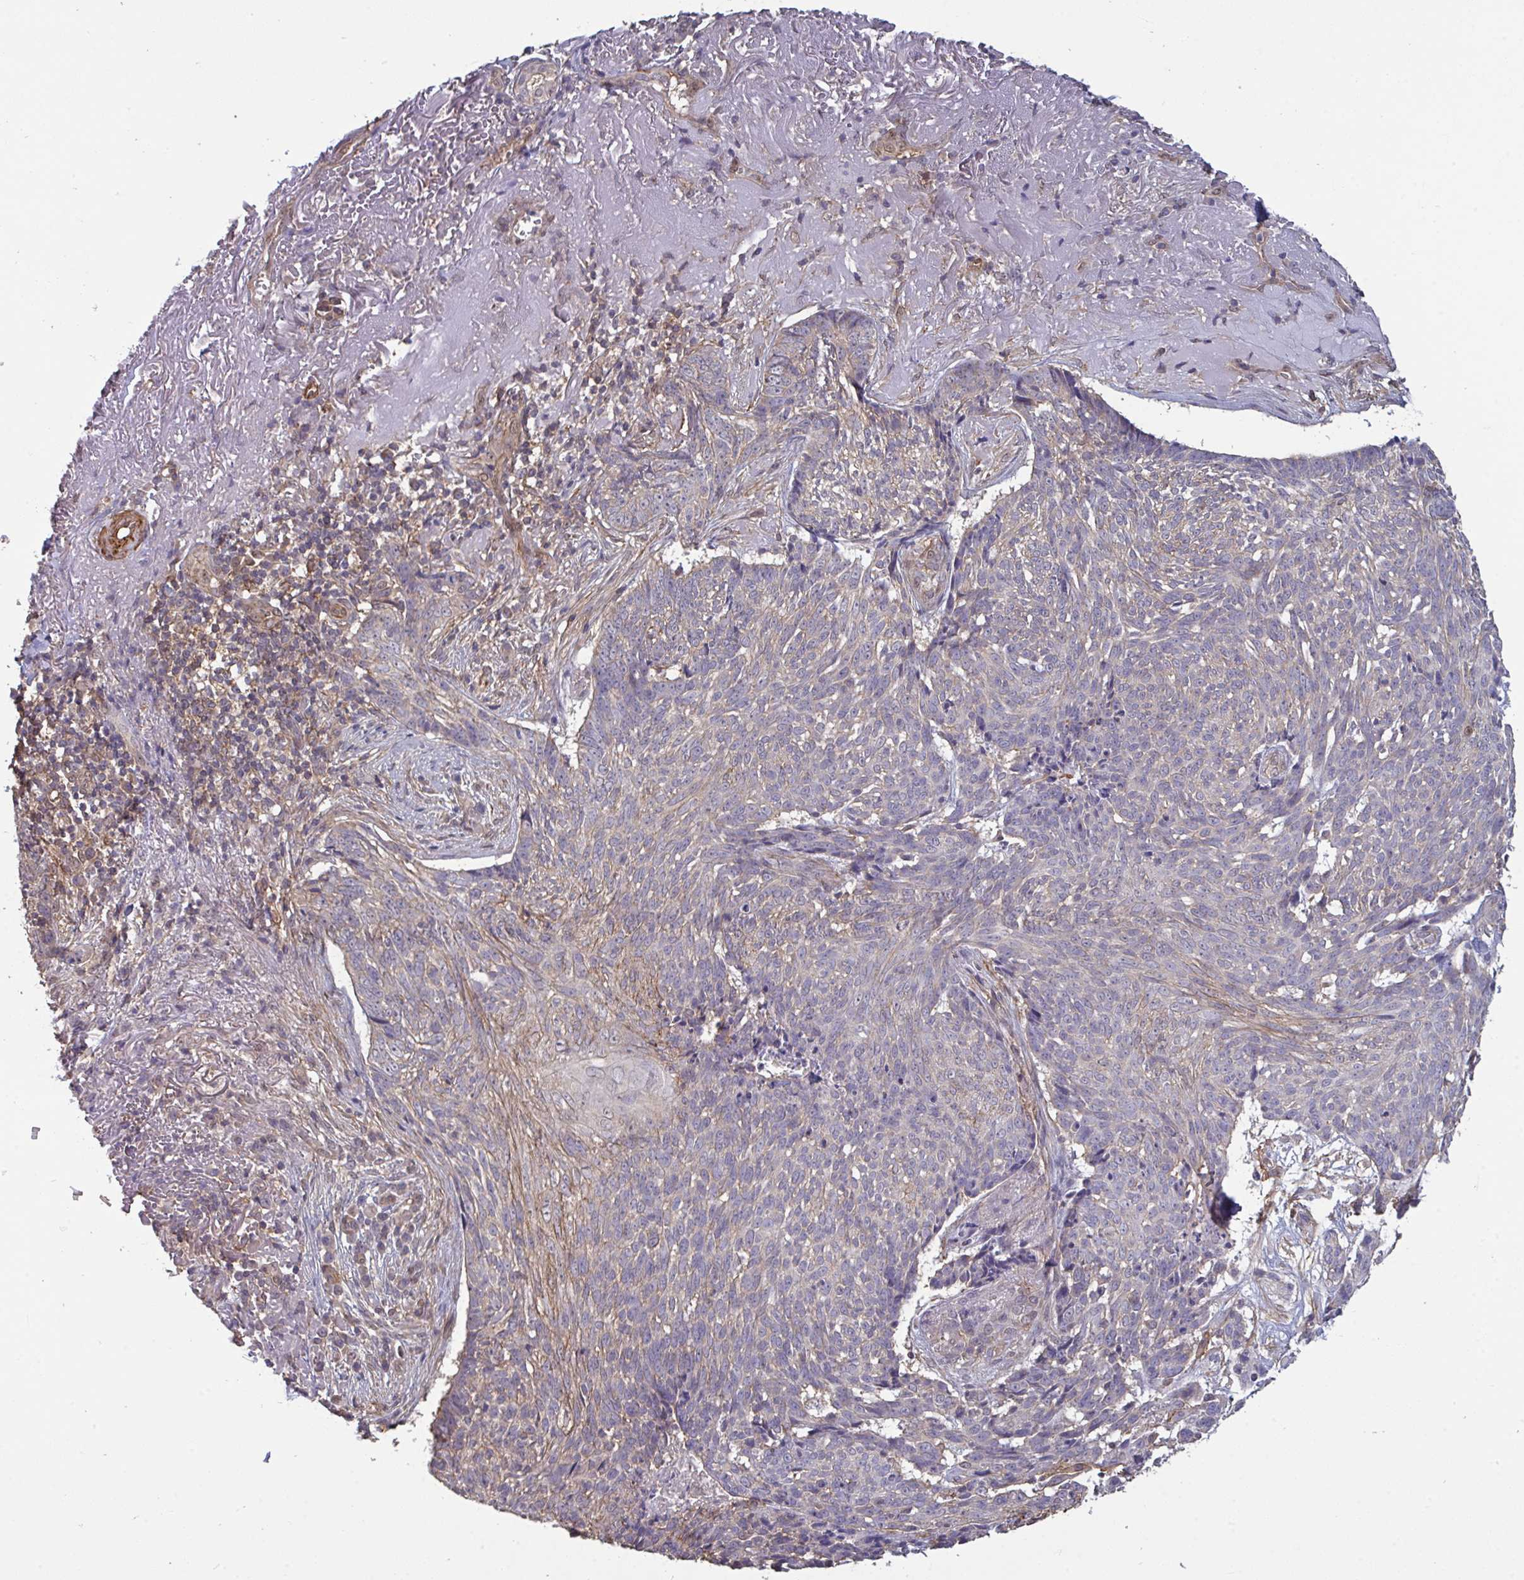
{"staining": {"intensity": "negative", "quantity": "none", "location": "none"}, "tissue": "skin cancer", "cell_type": "Tumor cells", "image_type": "cancer", "snomed": [{"axis": "morphology", "description": "Basal cell carcinoma"}, {"axis": "topography", "description": "Skin"}, {"axis": "topography", "description": "Skin of face"}], "caption": "The photomicrograph shows no staining of tumor cells in basal cell carcinoma (skin). (DAB immunohistochemistry with hematoxylin counter stain).", "gene": "ISCU", "patient": {"sex": "female", "age": 95}}